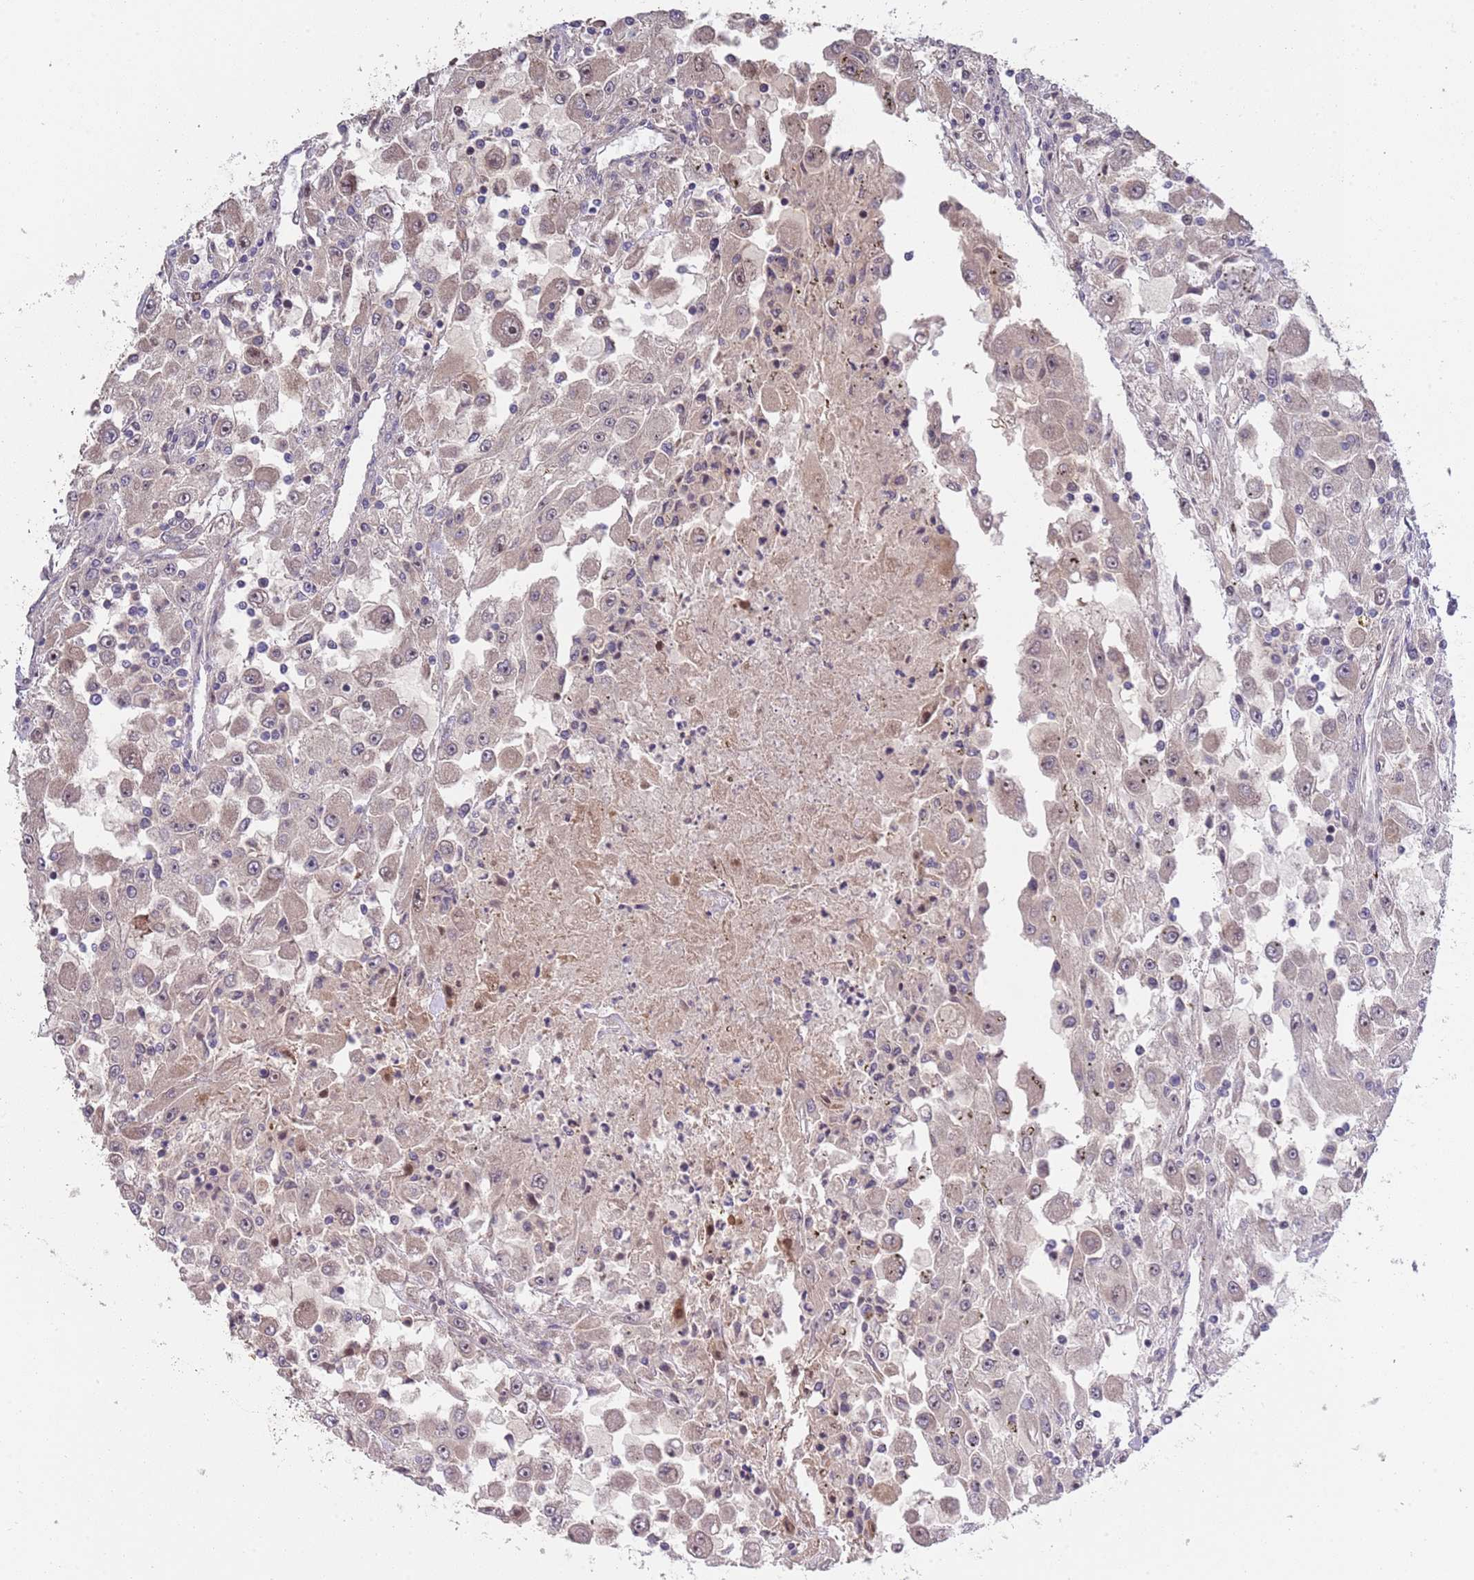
{"staining": {"intensity": "weak", "quantity": "<25%", "location": "cytoplasmic/membranous,nuclear"}, "tissue": "renal cancer", "cell_type": "Tumor cells", "image_type": "cancer", "snomed": [{"axis": "morphology", "description": "Adenocarcinoma, NOS"}, {"axis": "topography", "description": "Kidney"}], "caption": "IHC image of neoplastic tissue: adenocarcinoma (renal) stained with DAB exhibits no significant protein positivity in tumor cells.", "gene": "SYNDIG1L", "patient": {"sex": "female", "age": 67}}